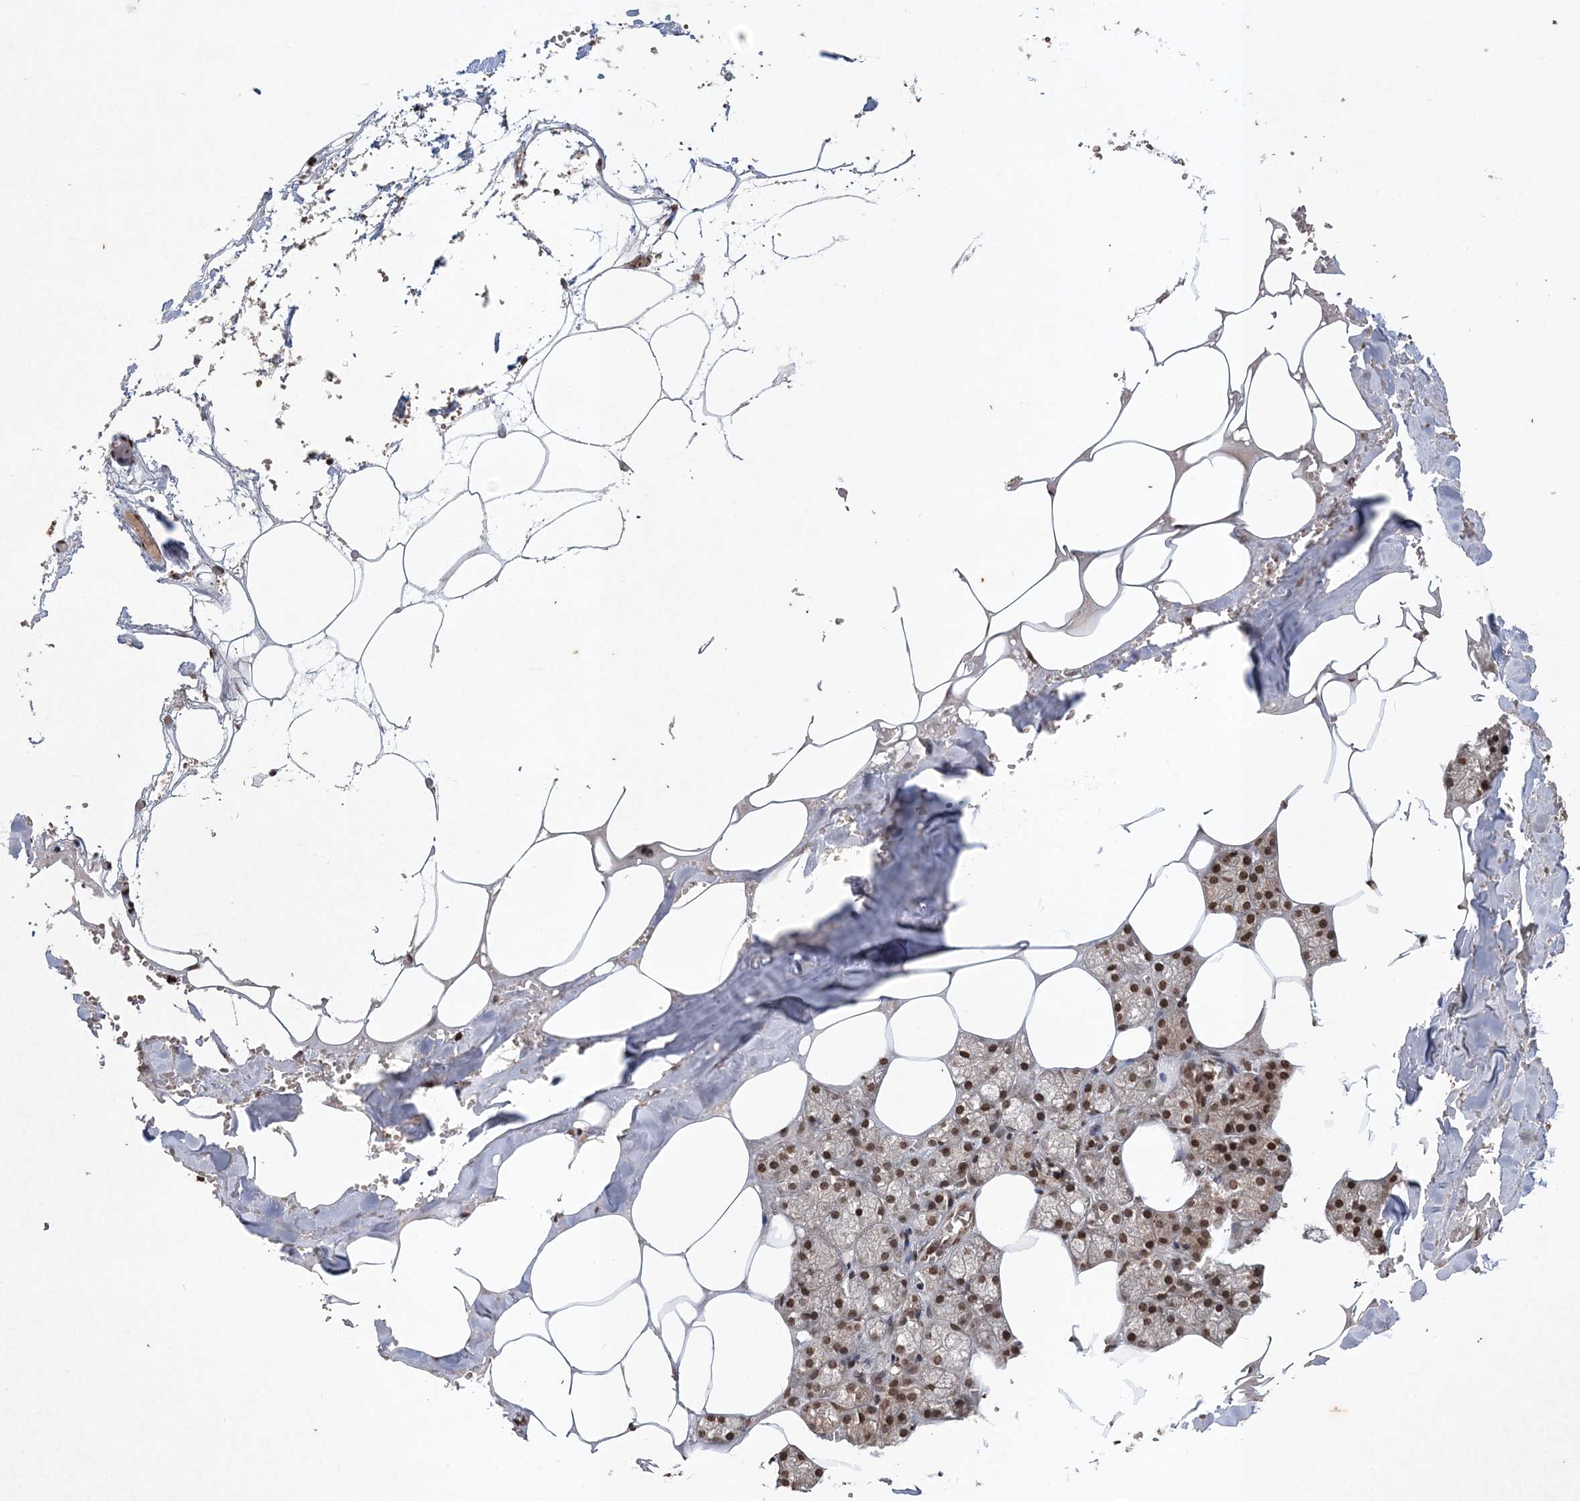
{"staining": {"intensity": "moderate", "quantity": "25%-75%", "location": "nuclear"}, "tissue": "salivary gland", "cell_type": "Glandular cells", "image_type": "normal", "snomed": [{"axis": "morphology", "description": "Normal tissue, NOS"}, {"axis": "topography", "description": "Salivary gland"}], "caption": "A brown stain highlights moderate nuclear positivity of a protein in glandular cells of unremarkable human salivary gland.", "gene": "NEDD9", "patient": {"sex": "male", "age": 62}}